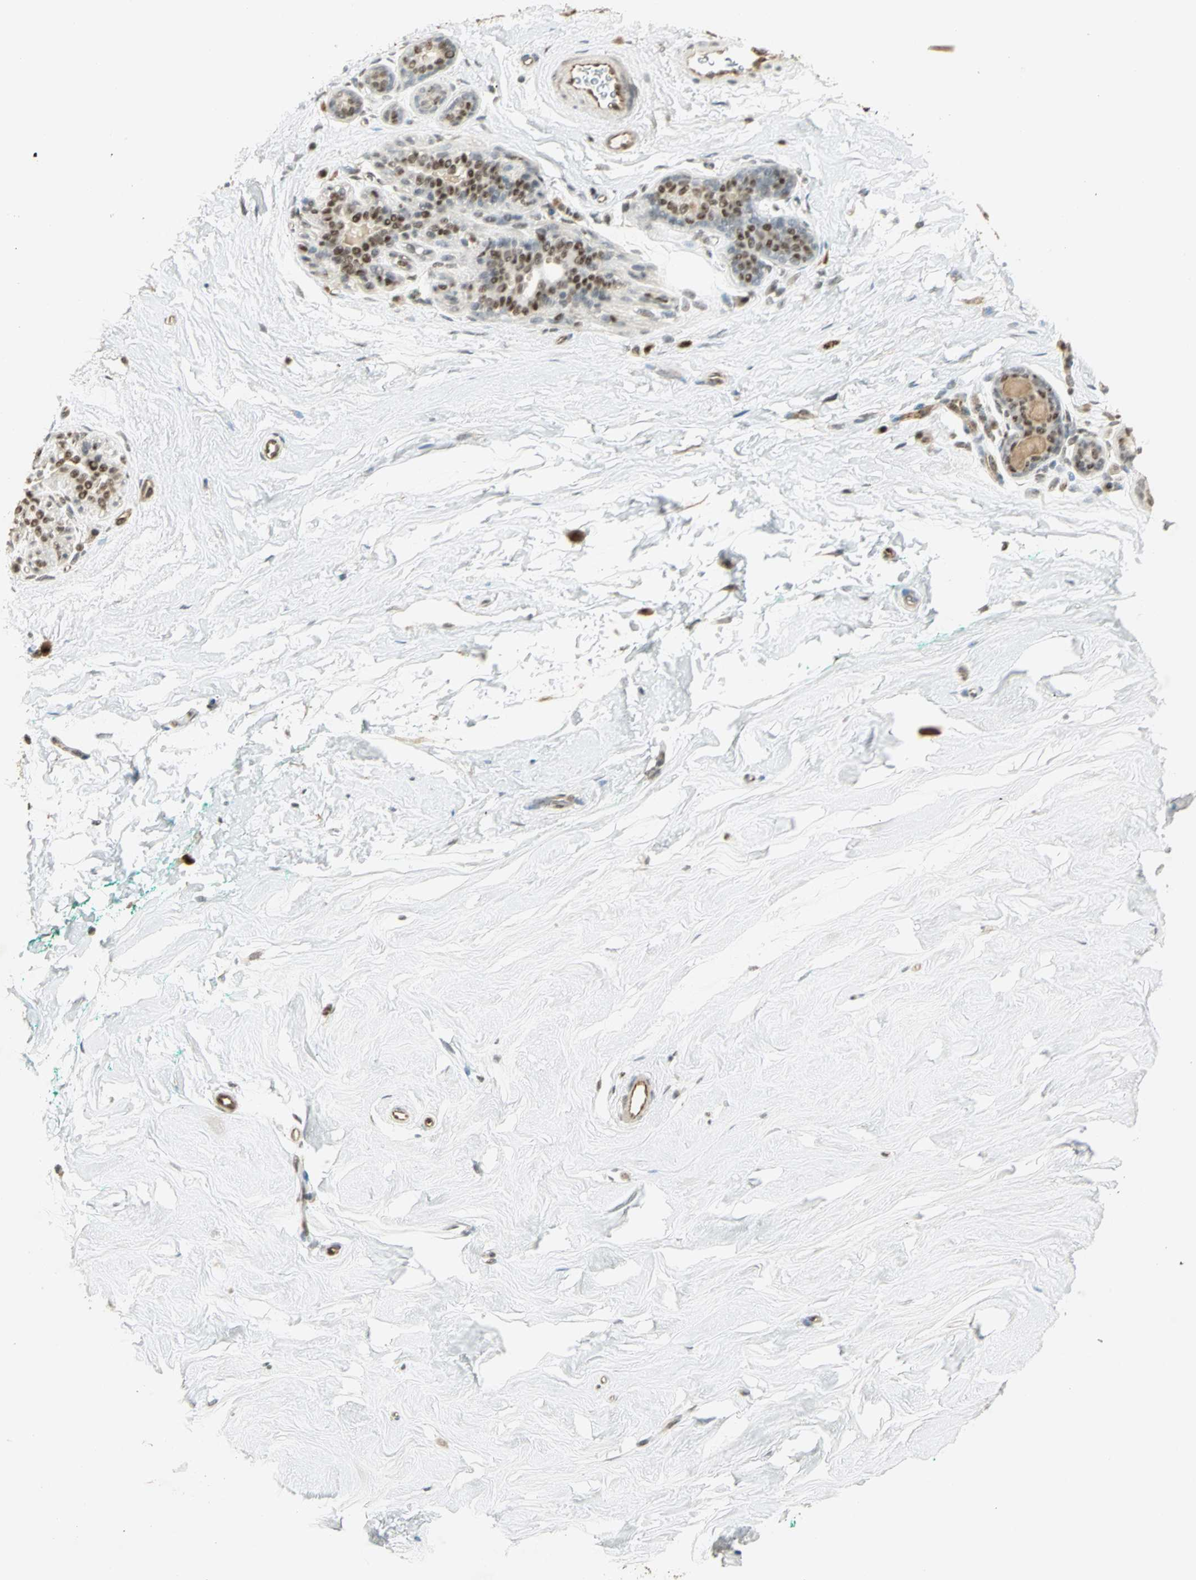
{"staining": {"intensity": "moderate", "quantity": ">75%", "location": "cytoplasmic/membranous,nuclear"}, "tissue": "breast", "cell_type": "Adipocytes", "image_type": "normal", "snomed": [{"axis": "morphology", "description": "Normal tissue, NOS"}, {"axis": "topography", "description": "Breast"}], "caption": "Immunohistochemical staining of normal breast reveals >75% levels of moderate cytoplasmic/membranous,nuclear protein staining in about >75% of adipocytes. The protein is shown in brown color, while the nuclei are stained blue.", "gene": "ELF1", "patient": {"sex": "female", "age": 52}}